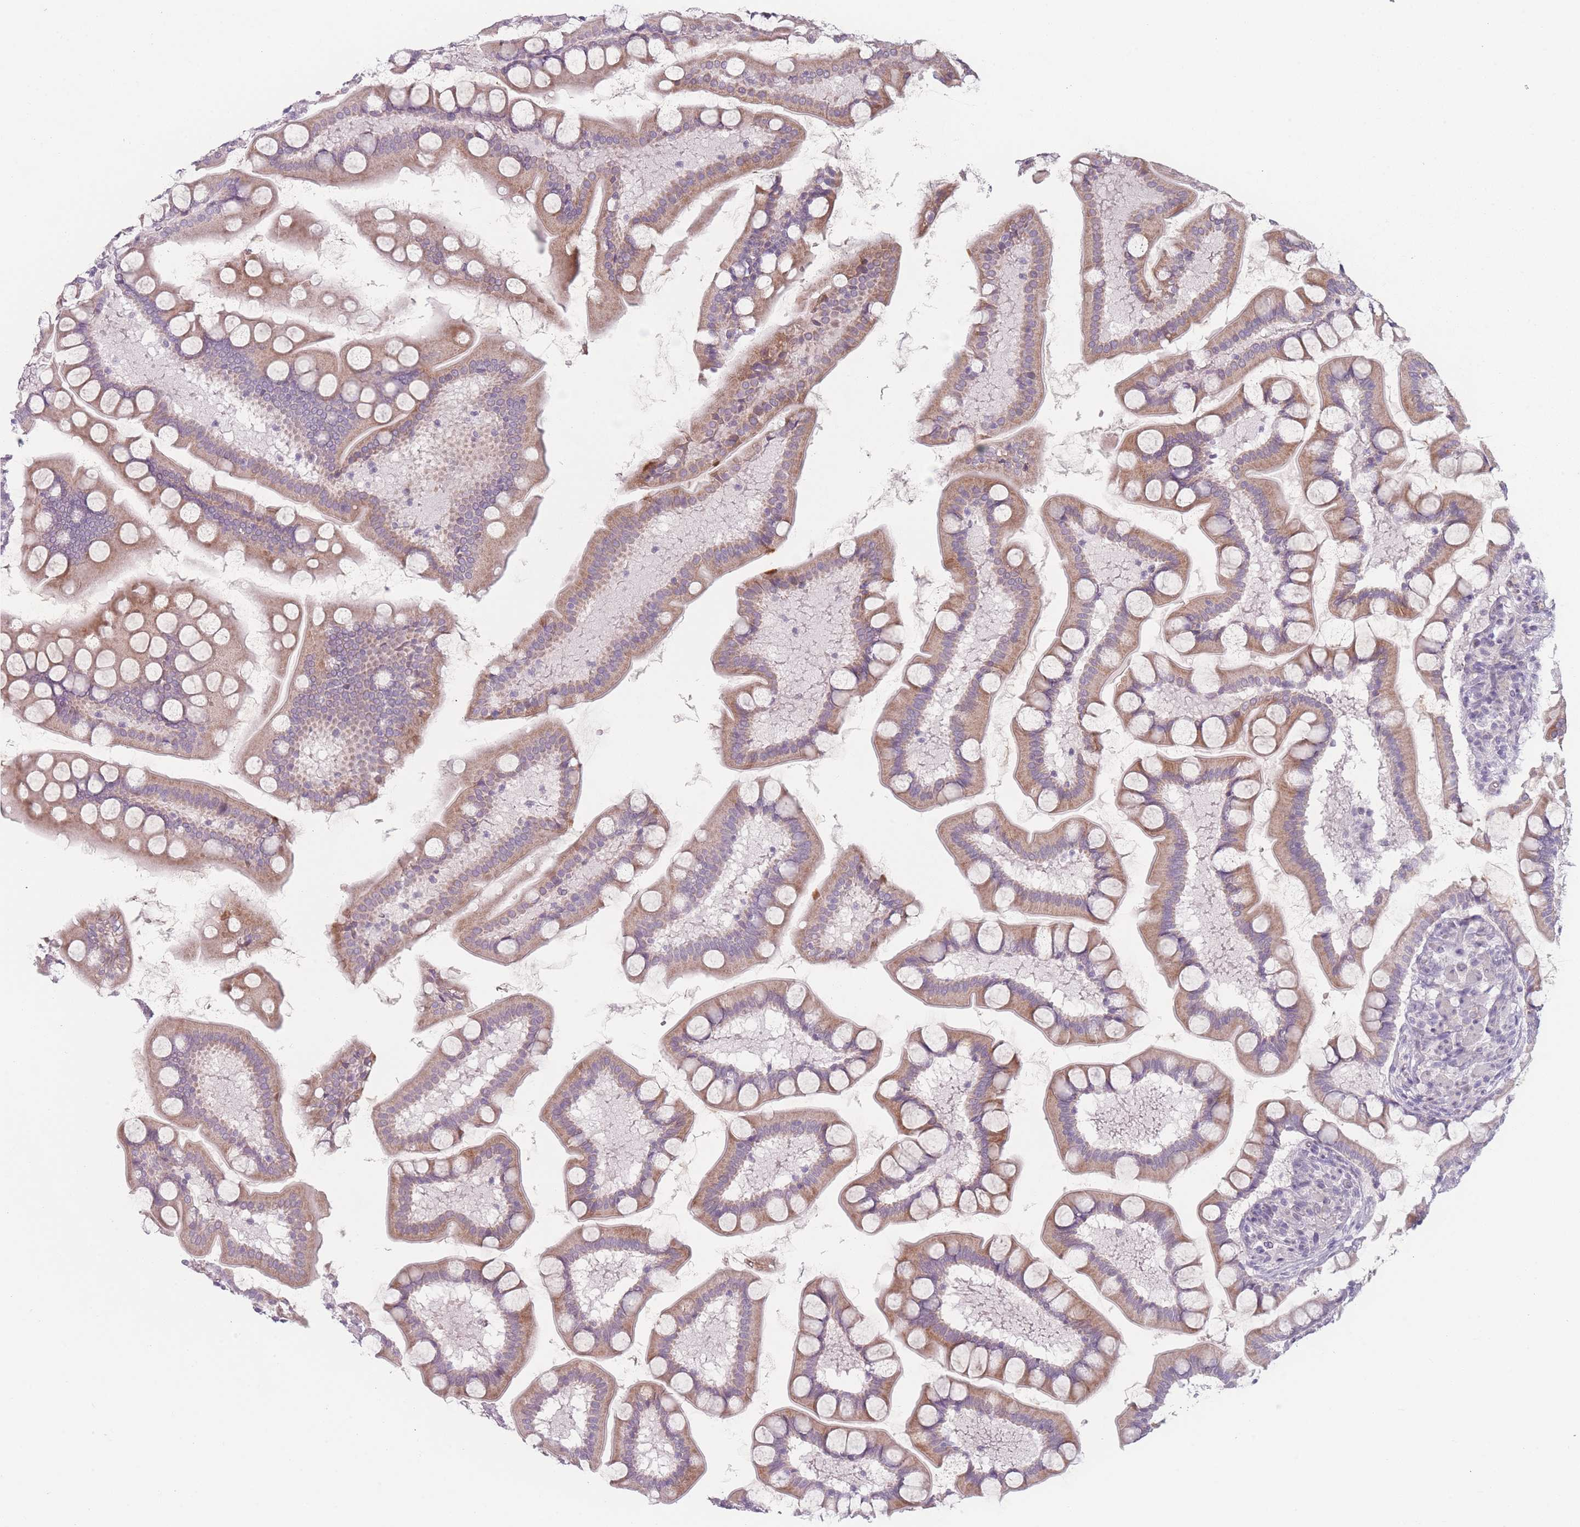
{"staining": {"intensity": "weak", "quantity": ">75%", "location": "cytoplasmic/membranous"}, "tissue": "small intestine", "cell_type": "Glandular cells", "image_type": "normal", "snomed": [{"axis": "morphology", "description": "Normal tissue, NOS"}, {"axis": "topography", "description": "Small intestine"}], "caption": "IHC of unremarkable small intestine exhibits low levels of weak cytoplasmic/membranous expression in approximately >75% of glandular cells. (IHC, brightfield microscopy, high magnification).", "gene": "RASL10B", "patient": {"sex": "male", "age": 41}}